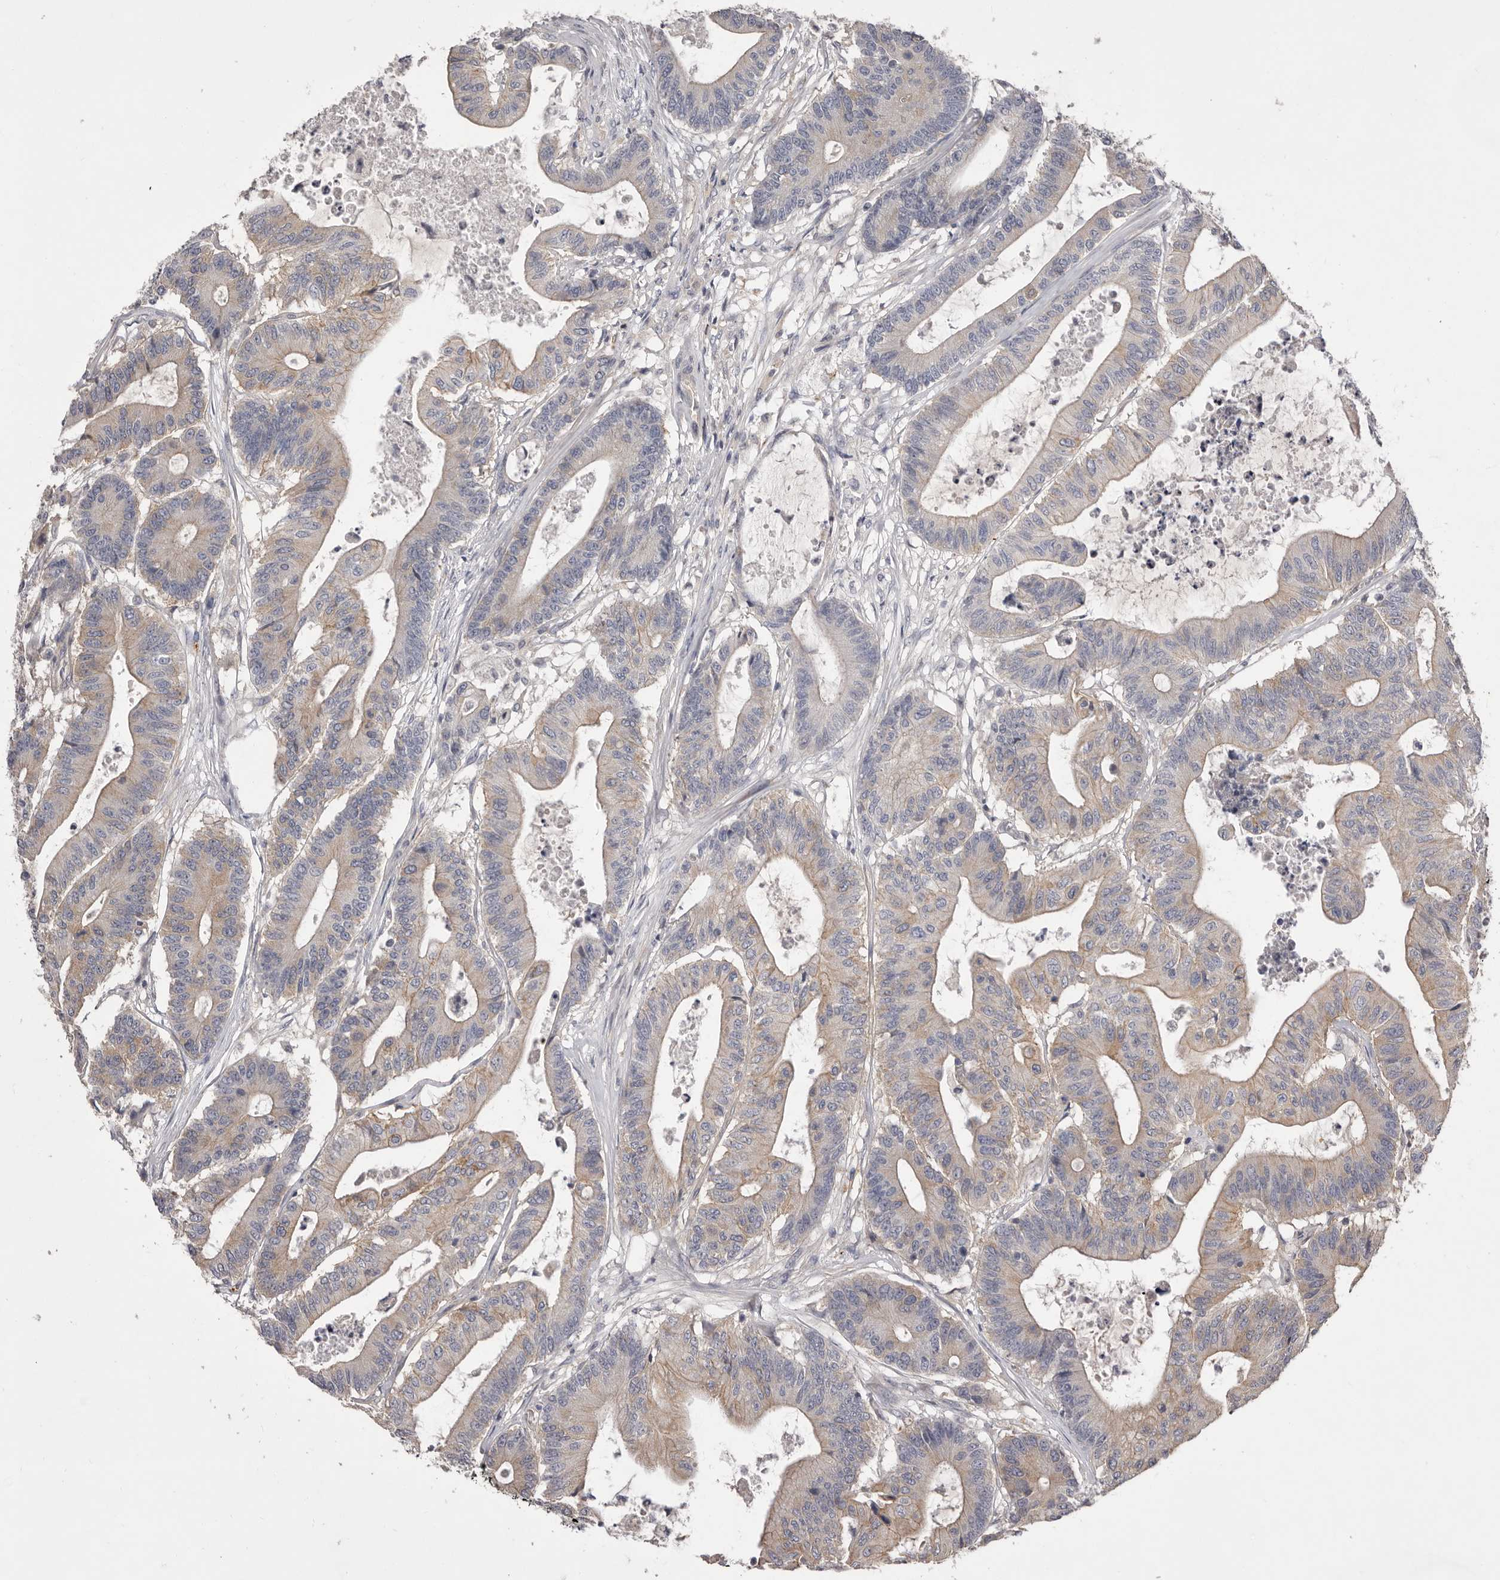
{"staining": {"intensity": "weak", "quantity": "<25%", "location": "cytoplasmic/membranous"}, "tissue": "colorectal cancer", "cell_type": "Tumor cells", "image_type": "cancer", "snomed": [{"axis": "morphology", "description": "Adenocarcinoma, NOS"}, {"axis": "topography", "description": "Colon"}], "caption": "Immunohistochemistry image of adenocarcinoma (colorectal) stained for a protein (brown), which reveals no expression in tumor cells.", "gene": "PNRC1", "patient": {"sex": "female", "age": 84}}